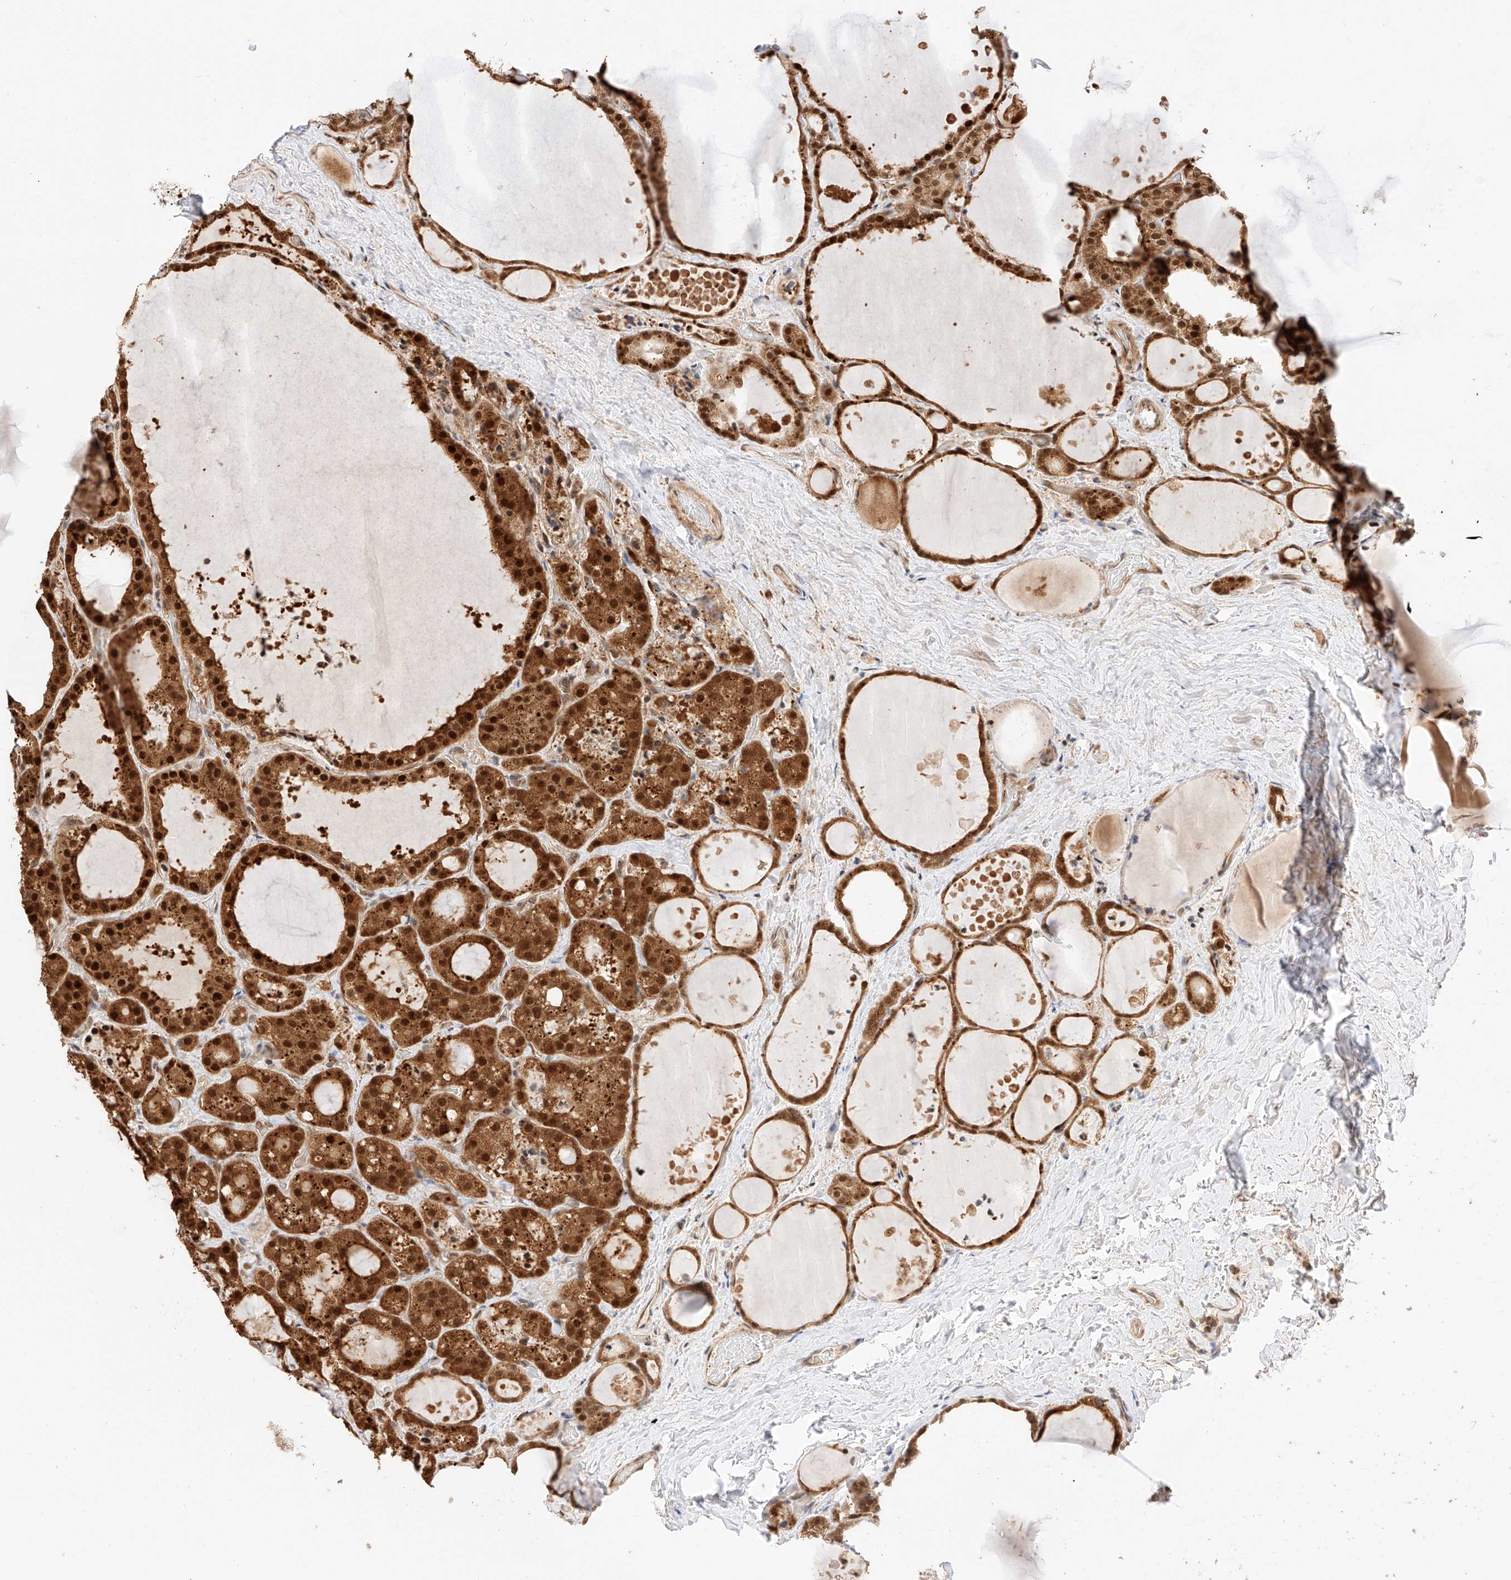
{"staining": {"intensity": "strong", "quantity": ">75%", "location": "cytoplasmic/membranous,nuclear"}, "tissue": "thyroid cancer", "cell_type": "Tumor cells", "image_type": "cancer", "snomed": [{"axis": "morphology", "description": "Papillary adenocarcinoma, NOS"}, {"axis": "topography", "description": "Thyroid gland"}], "caption": "Papillary adenocarcinoma (thyroid) stained with immunohistochemistry demonstrates strong cytoplasmic/membranous and nuclear staining in about >75% of tumor cells.", "gene": "EIF4H", "patient": {"sex": "male", "age": 77}}